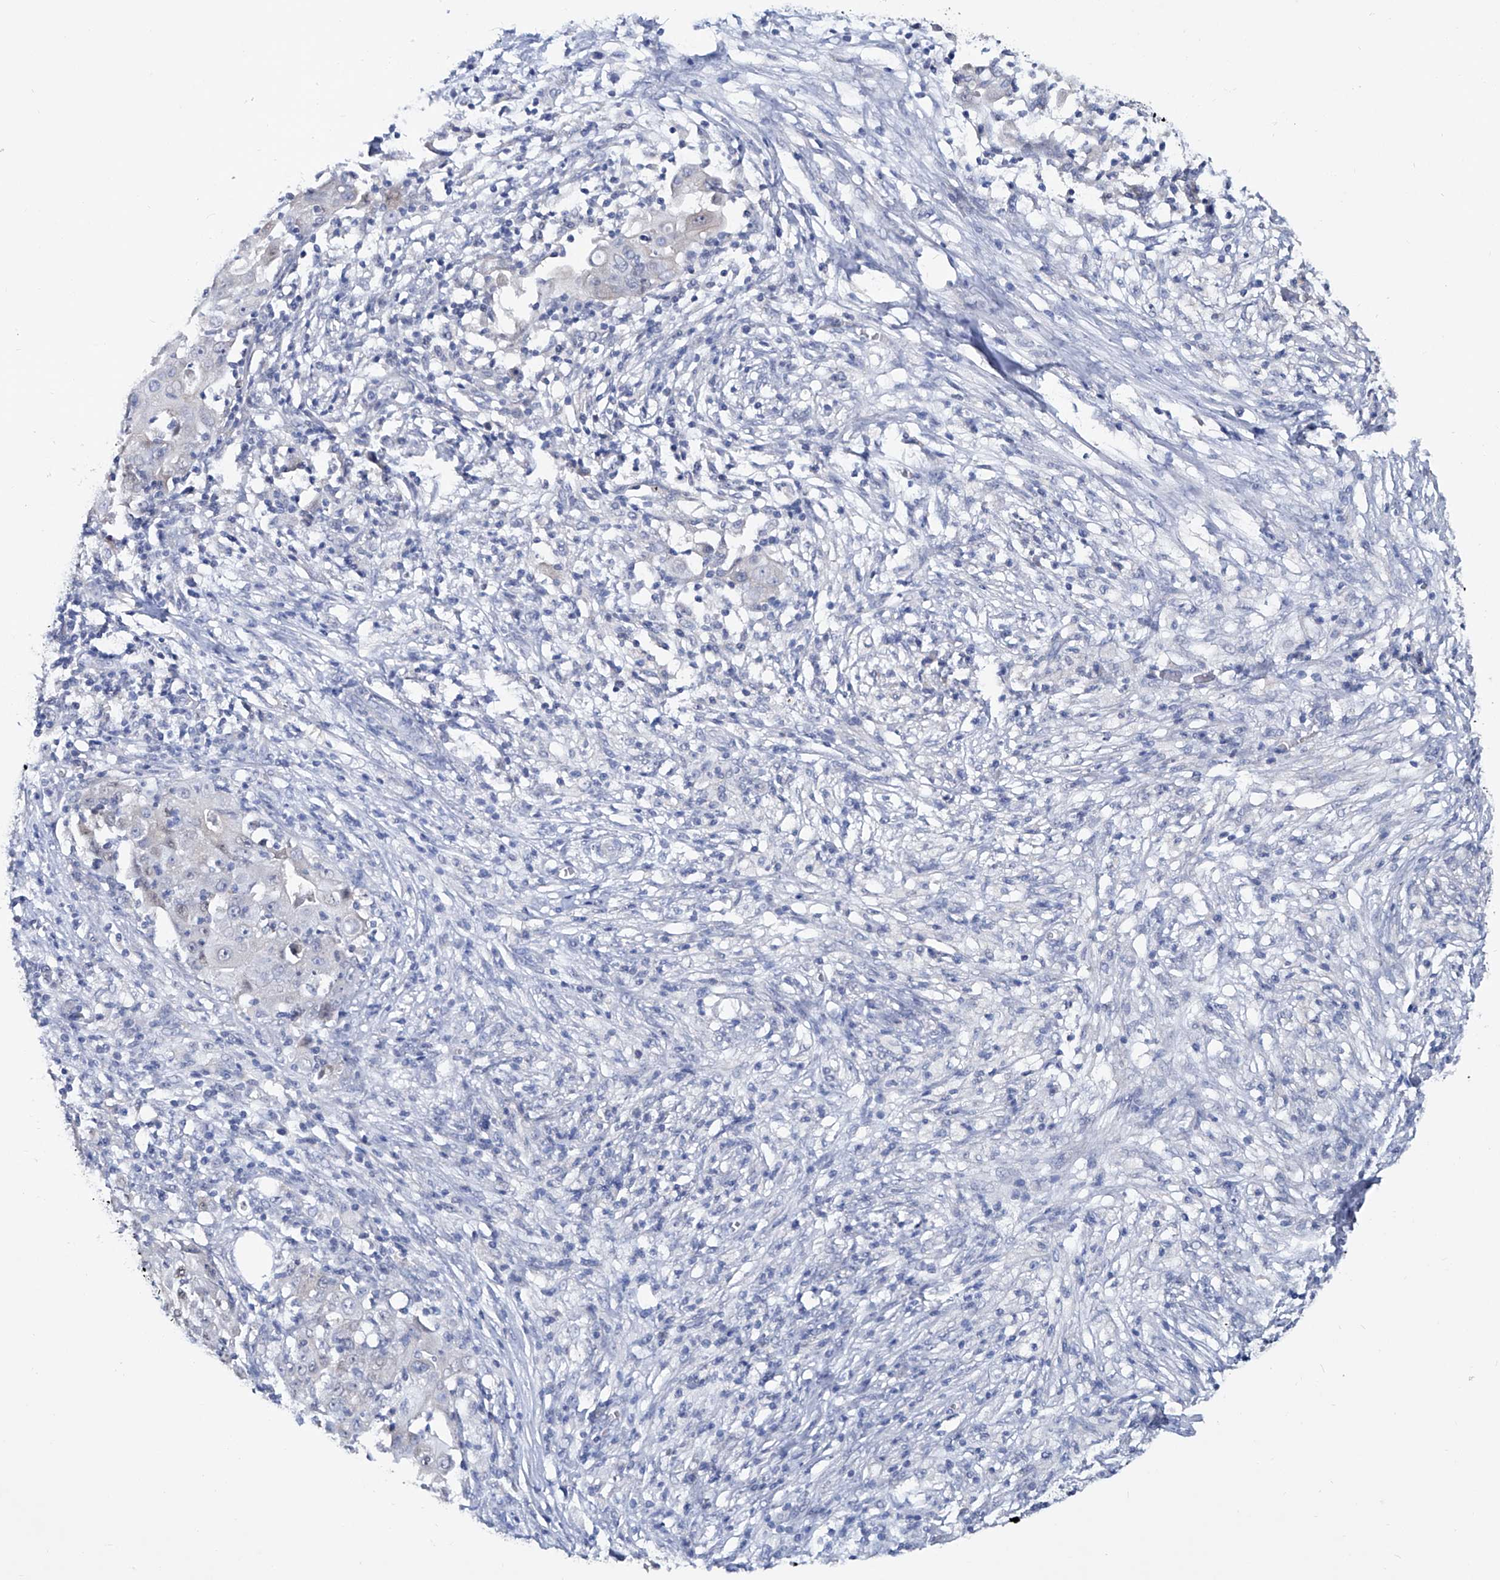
{"staining": {"intensity": "negative", "quantity": "none", "location": "none"}, "tissue": "ovarian cancer", "cell_type": "Tumor cells", "image_type": "cancer", "snomed": [{"axis": "morphology", "description": "Carcinoma, endometroid"}, {"axis": "topography", "description": "Ovary"}], "caption": "Immunohistochemical staining of ovarian endometroid carcinoma shows no significant staining in tumor cells. The staining was performed using DAB (3,3'-diaminobenzidine) to visualize the protein expression in brown, while the nuclei were stained in blue with hematoxylin (Magnification: 20x).", "gene": "KLHL17", "patient": {"sex": "female", "age": 42}}